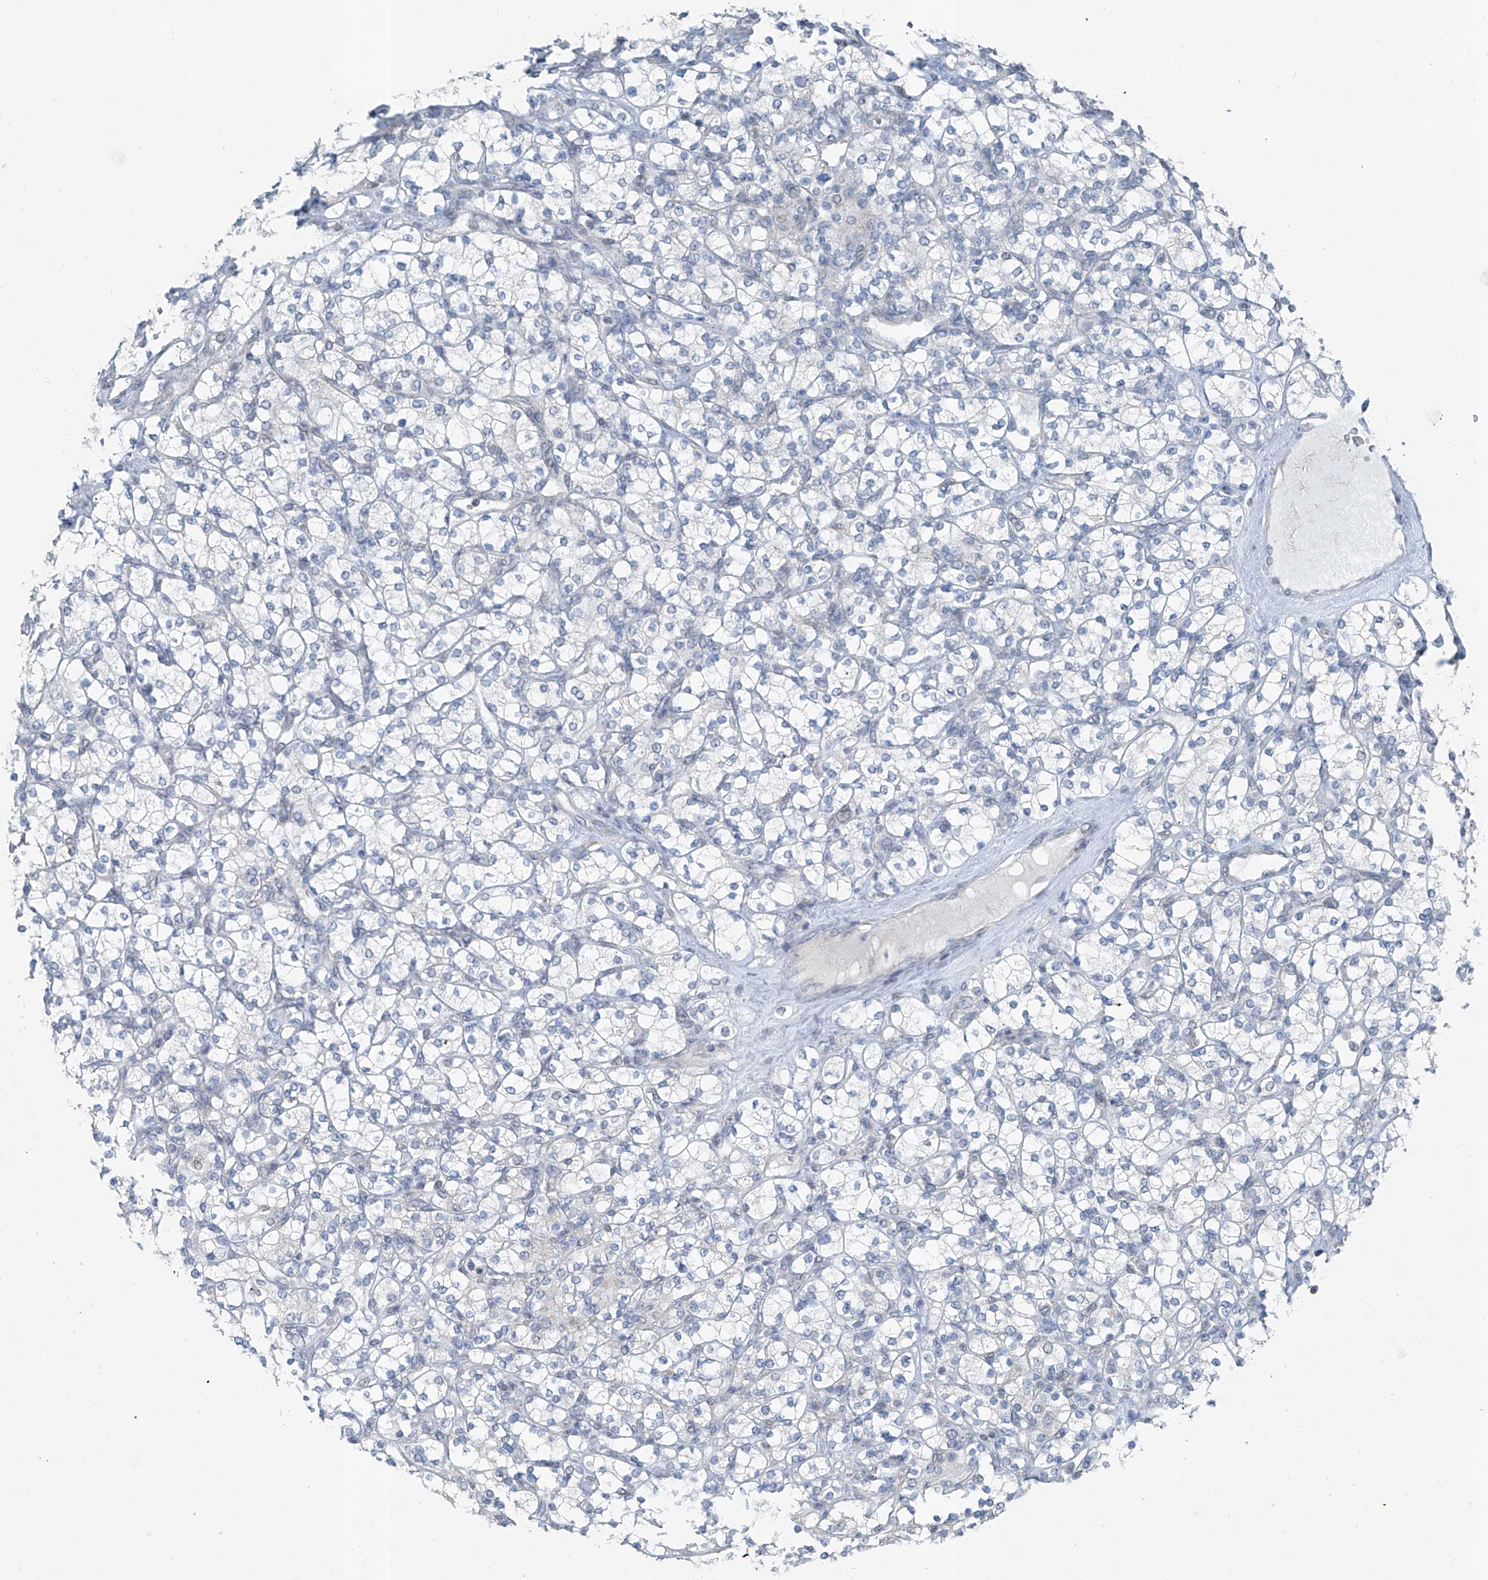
{"staining": {"intensity": "negative", "quantity": "none", "location": "none"}, "tissue": "renal cancer", "cell_type": "Tumor cells", "image_type": "cancer", "snomed": [{"axis": "morphology", "description": "Adenocarcinoma, NOS"}, {"axis": "topography", "description": "Kidney"}], "caption": "High magnification brightfield microscopy of adenocarcinoma (renal) stained with DAB (3,3'-diaminobenzidine) (brown) and counterstained with hematoxylin (blue): tumor cells show no significant staining.", "gene": "DYRK1B", "patient": {"sex": "male", "age": 77}}